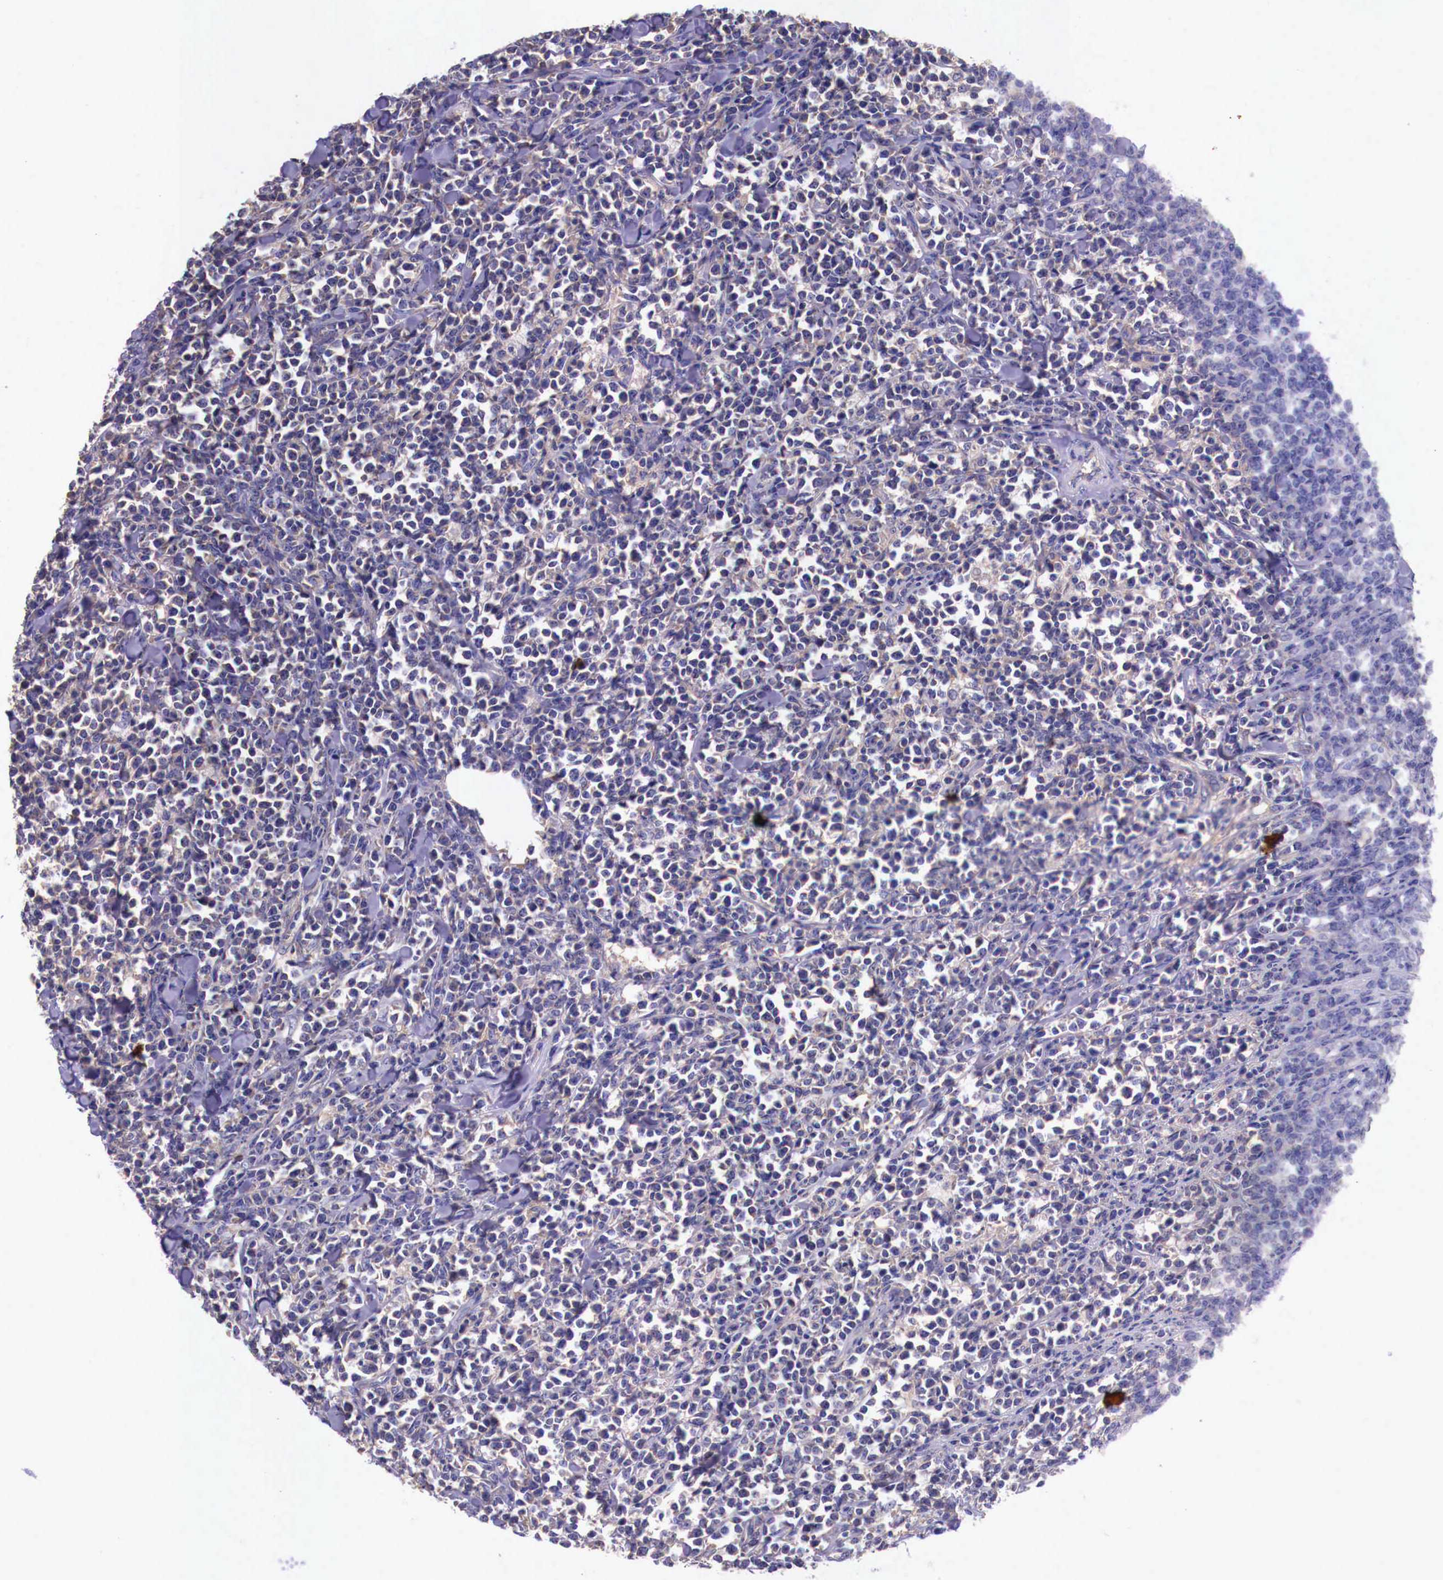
{"staining": {"intensity": "negative", "quantity": "none", "location": "none"}, "tissue": "lymphoma", "cell_type": "Tumor cells", "image_type": "cancer", "snomed": [{"axis": "morphology", "description": "Malignant lymphoma, non-Hodgkin's type, High grade"}, {"axis": "topography", "description": "Small intestine"}, {"axis": "topography", "description": "Colon"}], "caption": "The micrograph displays no significant expression in tumor cells of lymphoma.", "gene": "GRIPAP1", "patient": {"sex": "male", "age": 8}}